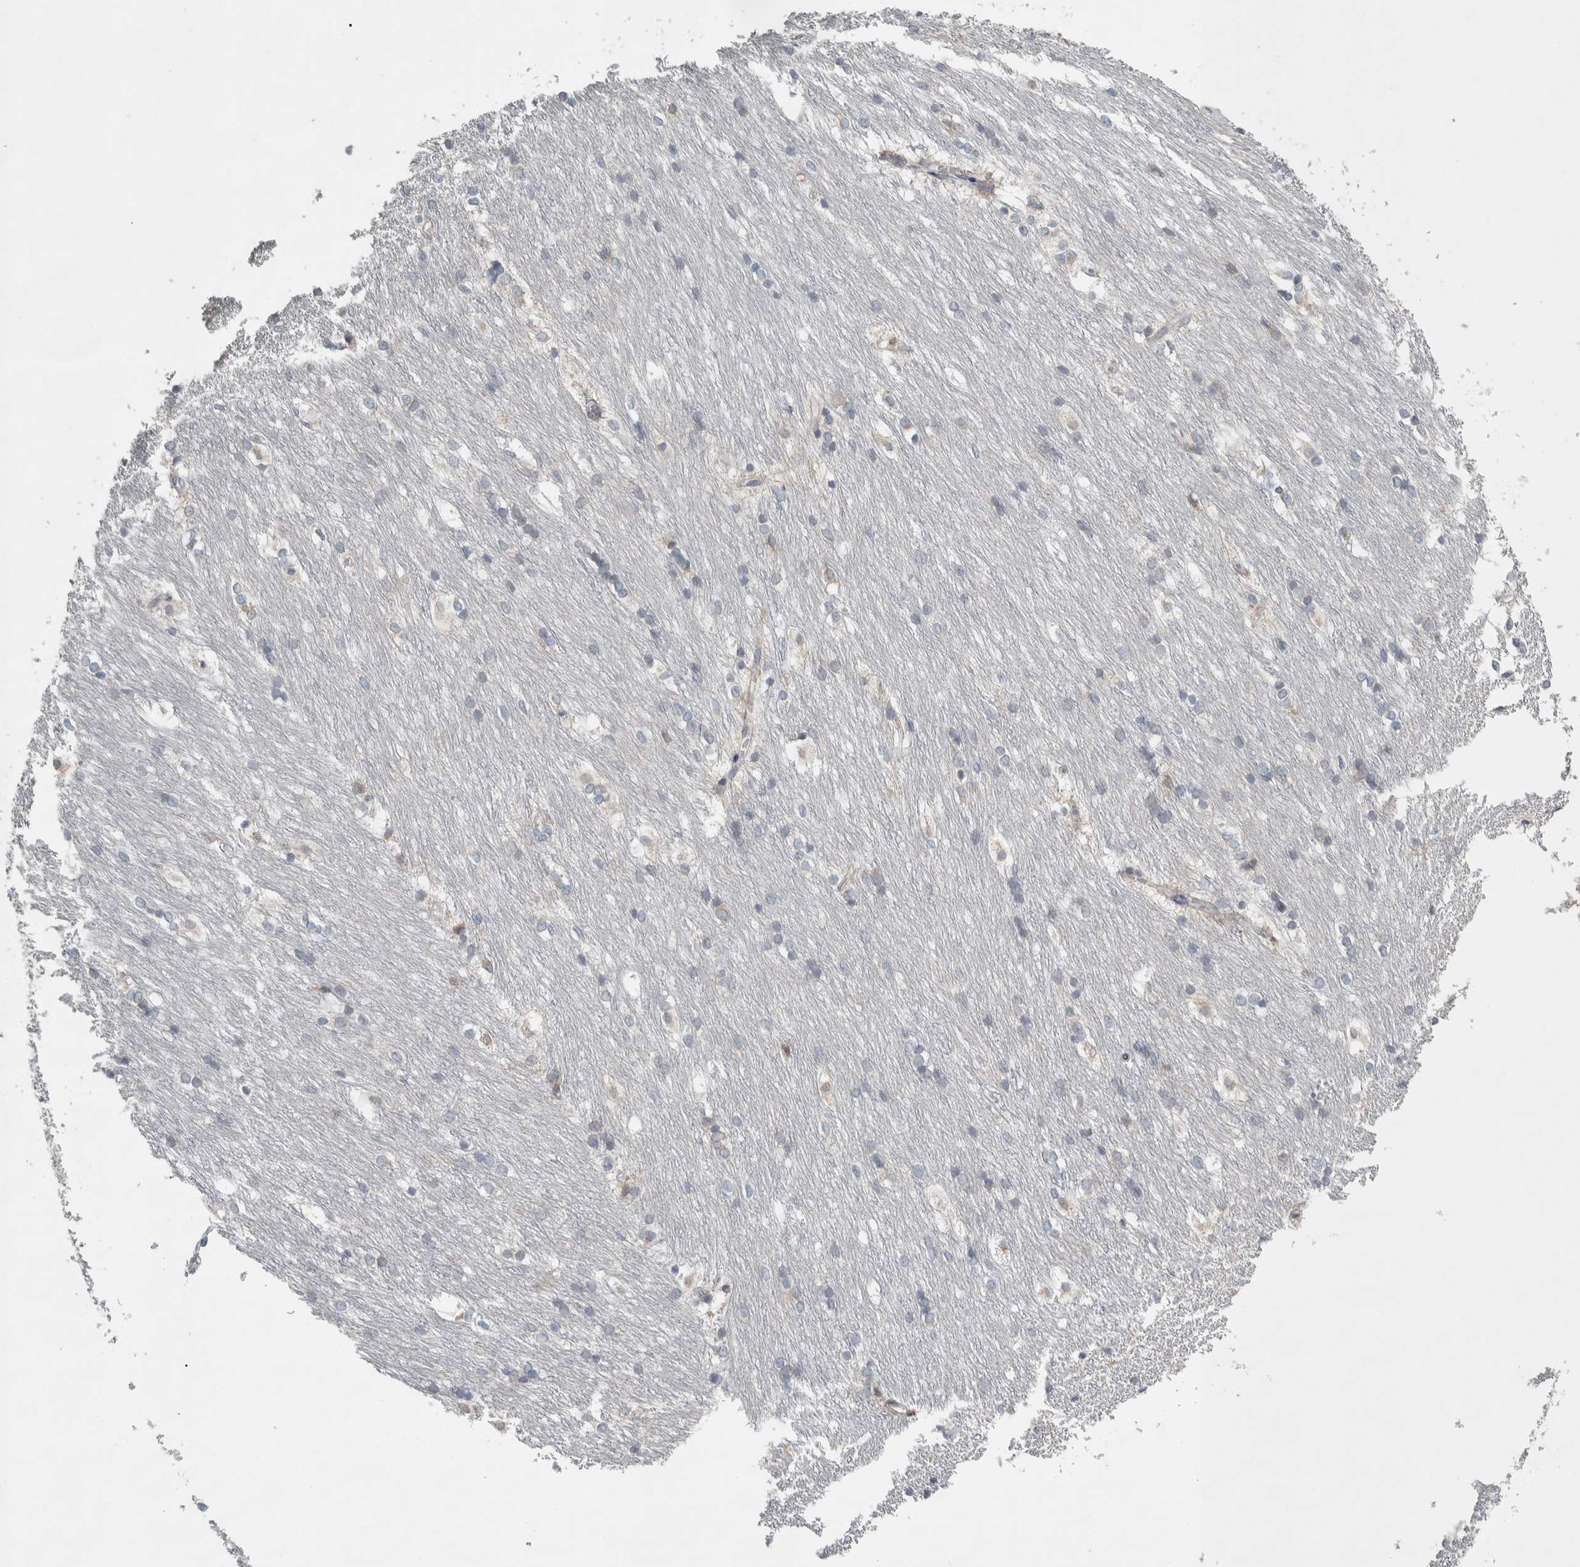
{"staining": {"intensity": "weak", "quantity": "<25%", "location": "cytoplasmic/membranous"}, "tissue": "caudate", "cell_type": "Glial cells", "image_type": "normal", "snomed": [{"axis": "morphology", "description": "Normal tissue, NOS"}, {"axis": "topography", "description": "Lateral ventricle wall"}], "caption": "A micrograph of caudate stained for a protein shows no brown staining in glial cells.", "gene": "SIGMAR1", "patient": {"sex": "female", "age": 19}}